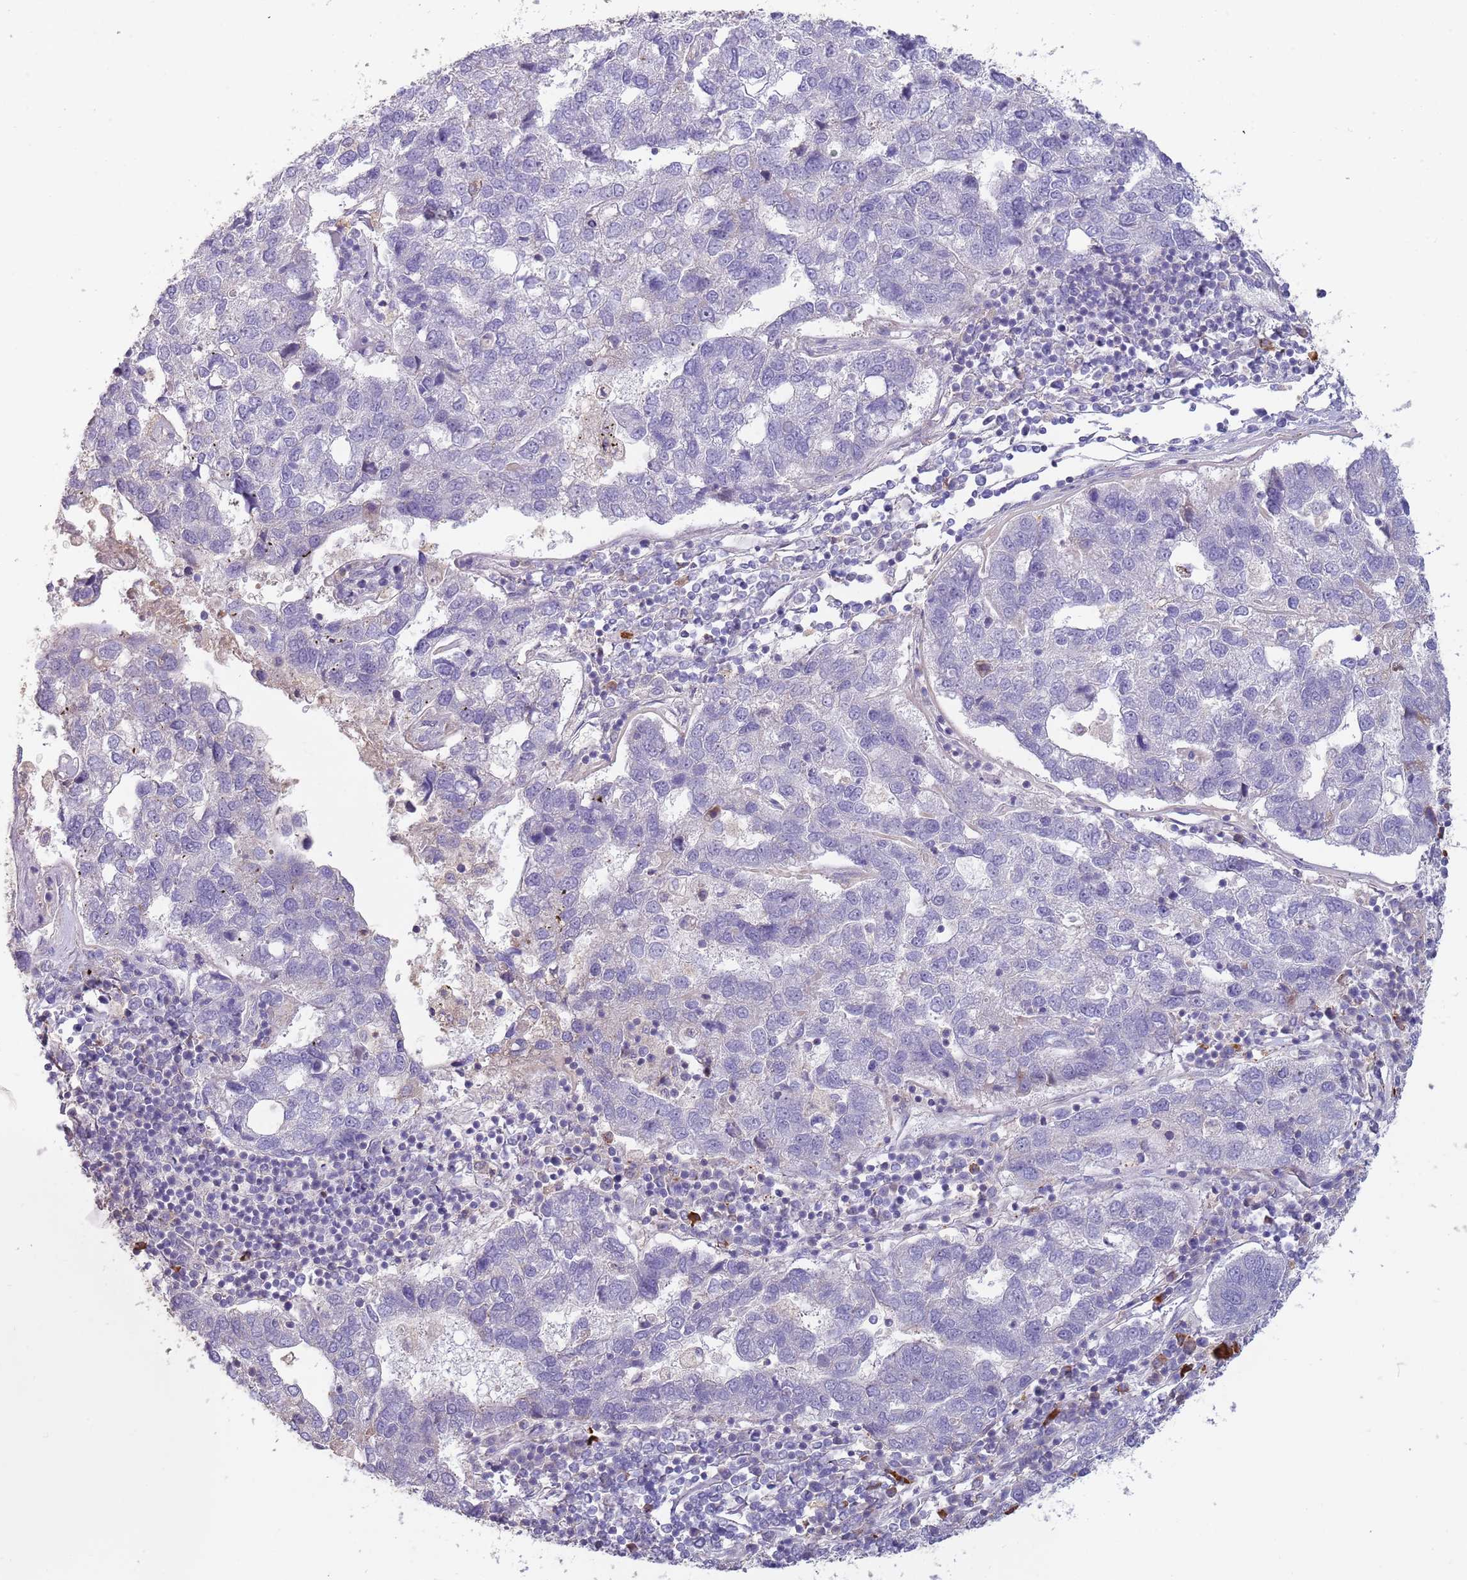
{"staining": {"intensity": "negative", "quantity": "none", "location": "none"}, "tissue": "pancreatic cancer", "cell_type": "Tumor cells", "image_type": "cancer", "snomed": [{"axis": "morphology", "description": "Adenocarcinoma, NOS"}, {"axis": "topography", "description": "Pancreas"}], "caption": "High magnification brightfield microscopy of pancreatic cancer (adenocarcinoma) stained with DAB (brown) and counterstained with hematoxylin (blue): tumor cells show no significant staining.", "gene": "SUSD1", "patient": {"sex": "female", "age": 61}}